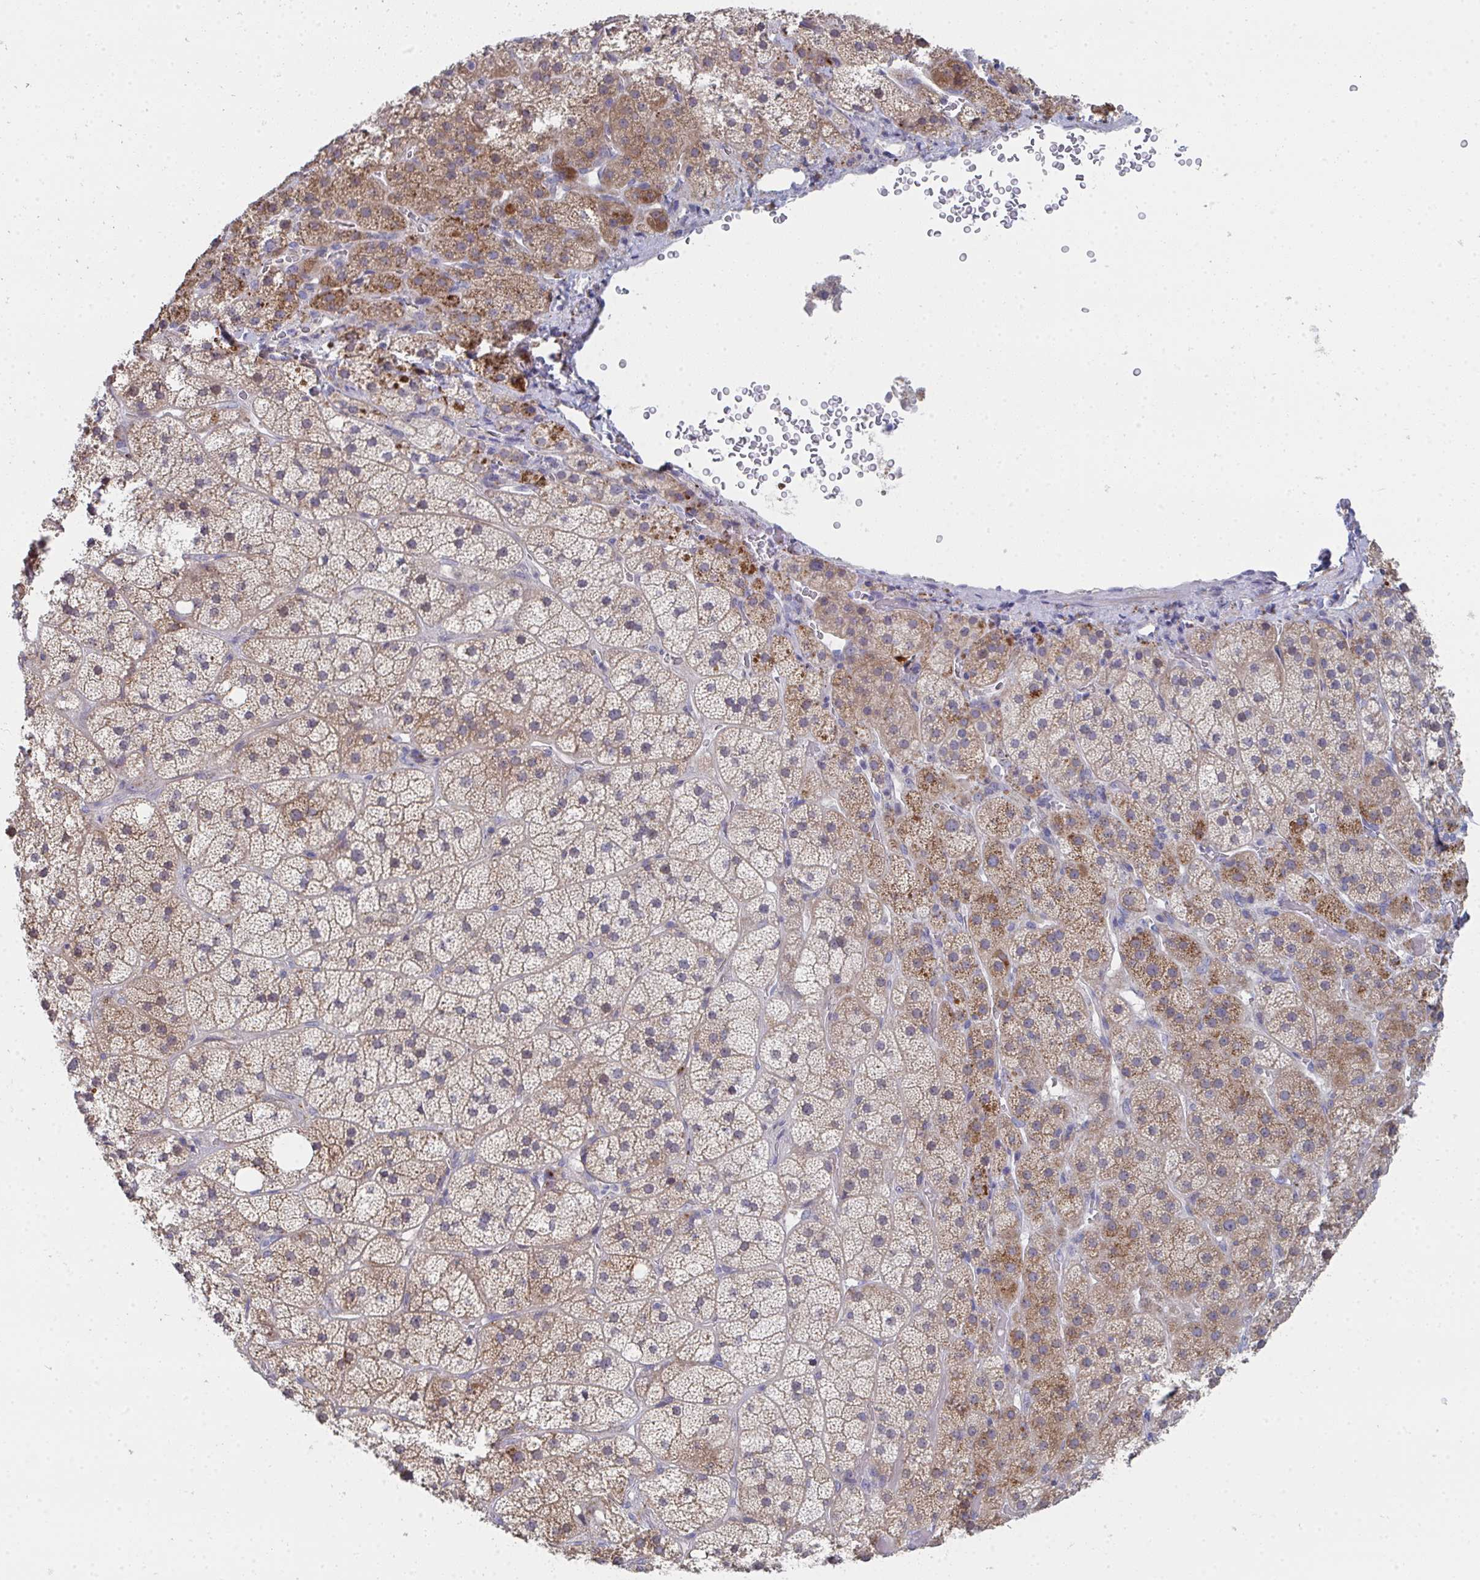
{"staining": {"intensity": "moderate", "quantity": "25%-75%", "location": "cytoplasmic/membranous"}, "tissue": "adrenal gland", "cell_type": "Glandular cells", "image_type": "normal", "snomed": [{"axis": "morphology", "description": "Normal tissue, NOS"}, {"axis": "topography", "description": "Adrenal gland"}], "caption": "Protein expression analysis of benign adrenal gland demonstrates moderate cytoplasmic/membranous expression in approximately 25%-75% of glandular cells.", "gene": "VWDE", "patient": {"sex": "male", "age": 57}}